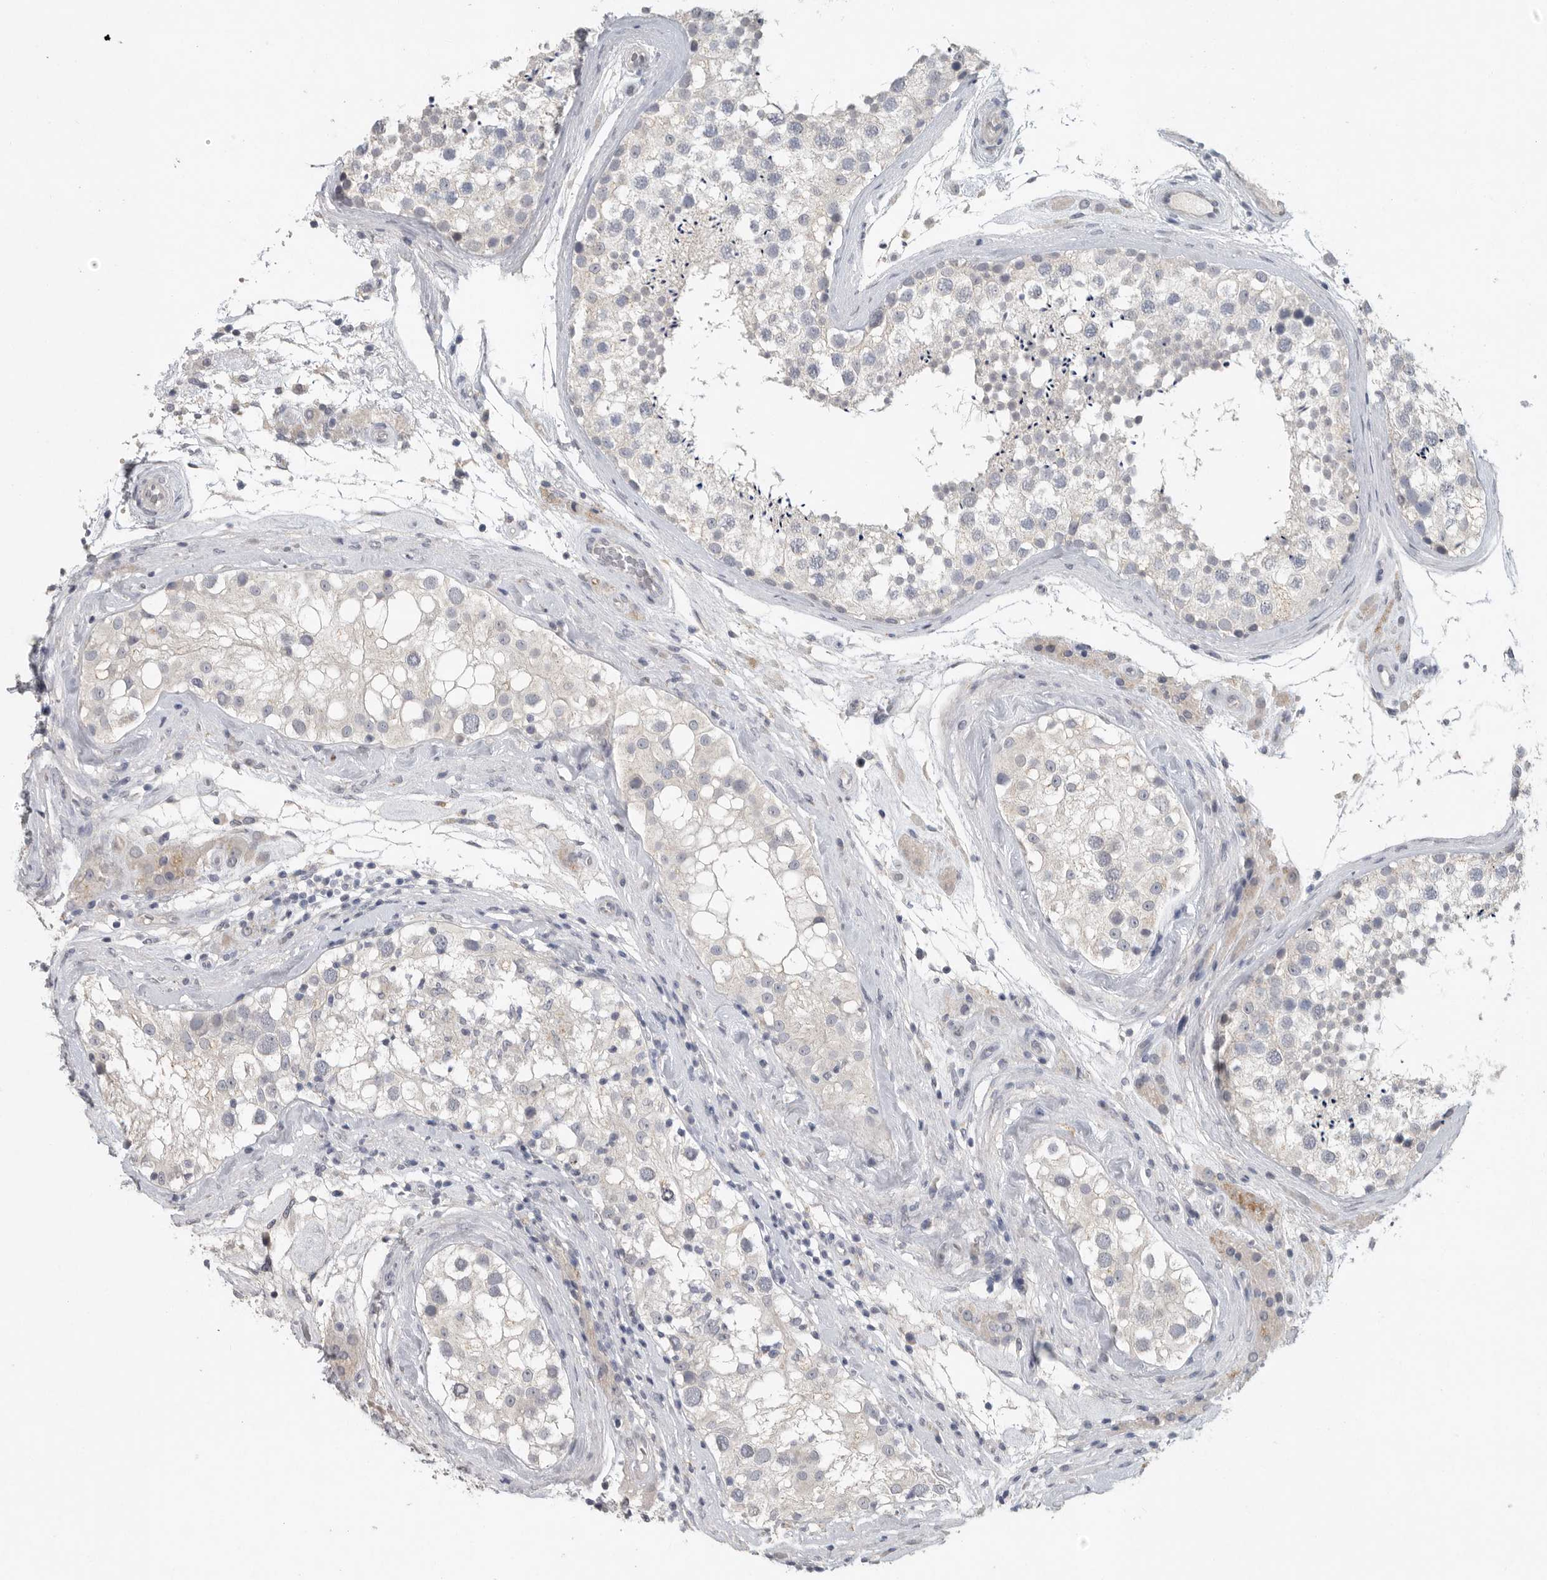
{"staining": {"intensity": "negative", "quantity": "none", "location": "none"}, "tissue": "testis", "cell_type": "Cells in seminiferous ducts", "image_type": "normal", "snomed": [{"axis": "morphology", "description": "Normal tissue, NOS"}, {"axis": "topography", "description": "Testis"}], "caption": "Cells in seminiferous ducts are negative for protein expression in benign human testis. (DAB IHC, high magnification).", "gene": "REG4", "patient": {"sex": "male", "age": 46}}